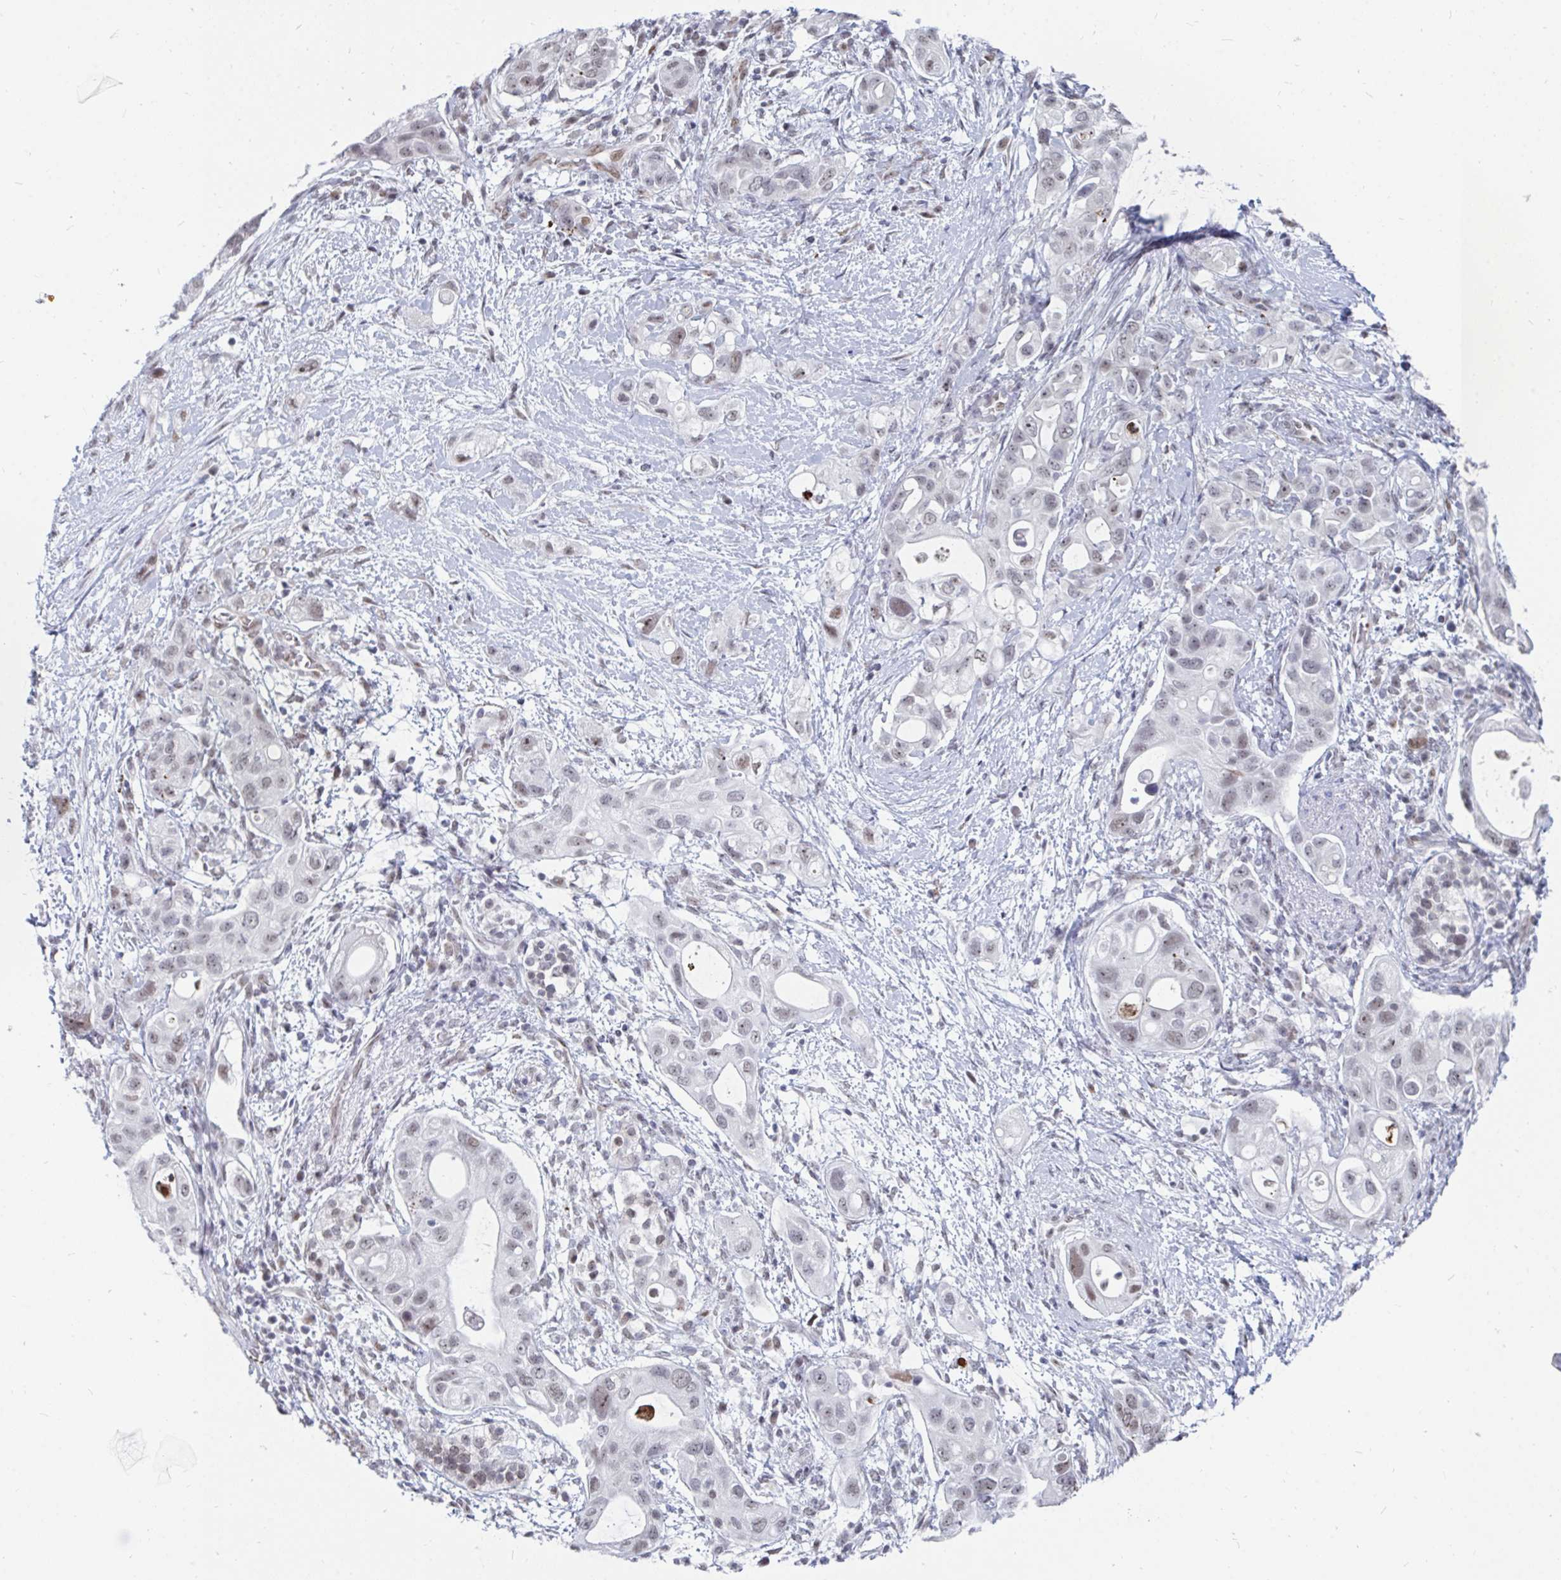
{"staining": {"intensity": "weak", "quantity": "25%-75%", "location": "nuclear"}, "tissue": "pancreatic cancer", "cell_type": "Tumor cells", "image_type": "cancer", "snomed": [{"axis": "morphology", "description": "Adenocarcinoma, NOS"}, {"axis": "topography", "description": "Pancreas"}], "caption": "Pancreatic cancer stained for a protein (brown) shows weak nuclear positive expression in approximately 25%-75% of tumor cells.", "gene": "TRIP12", "patient": {"sex": "female", "age": 72}}